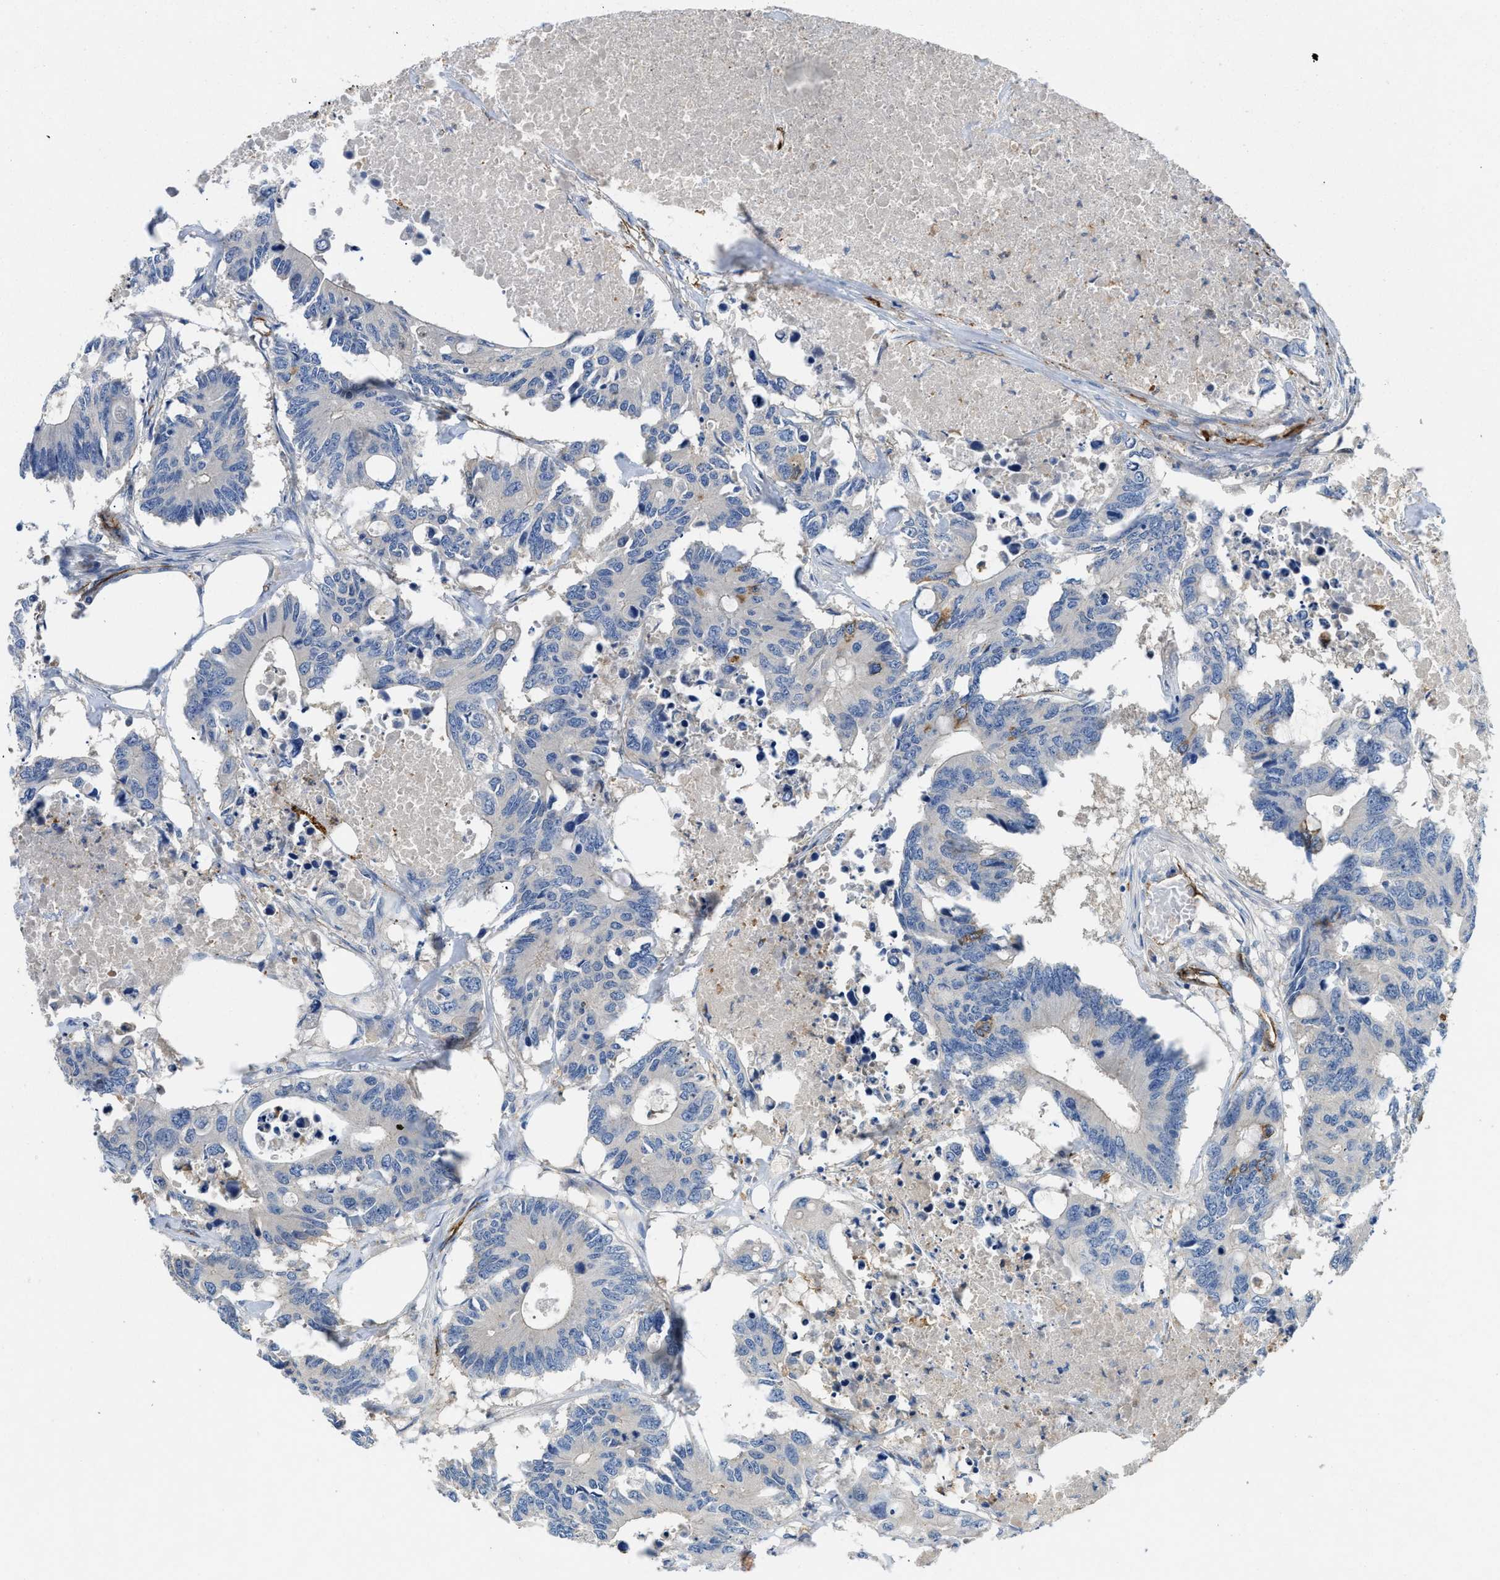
{"staining": {"intensity": "negative", "quantity": "none", "location": "none"}, "tissue": "colorectal cancer", "cell_type": "Tumor cells", "image_type": "cancer", "snomed": [{"axis": "morphology", "description": "Adenocarcinoma, NOS"}, {"axis": "topography", "description": "Colon"}], "caption": "There is no significant expression in tumor cells of adenocarcinoma (colorectal).", "gene": "SPEG", "patient": {"sex": "male", "age": 71}}